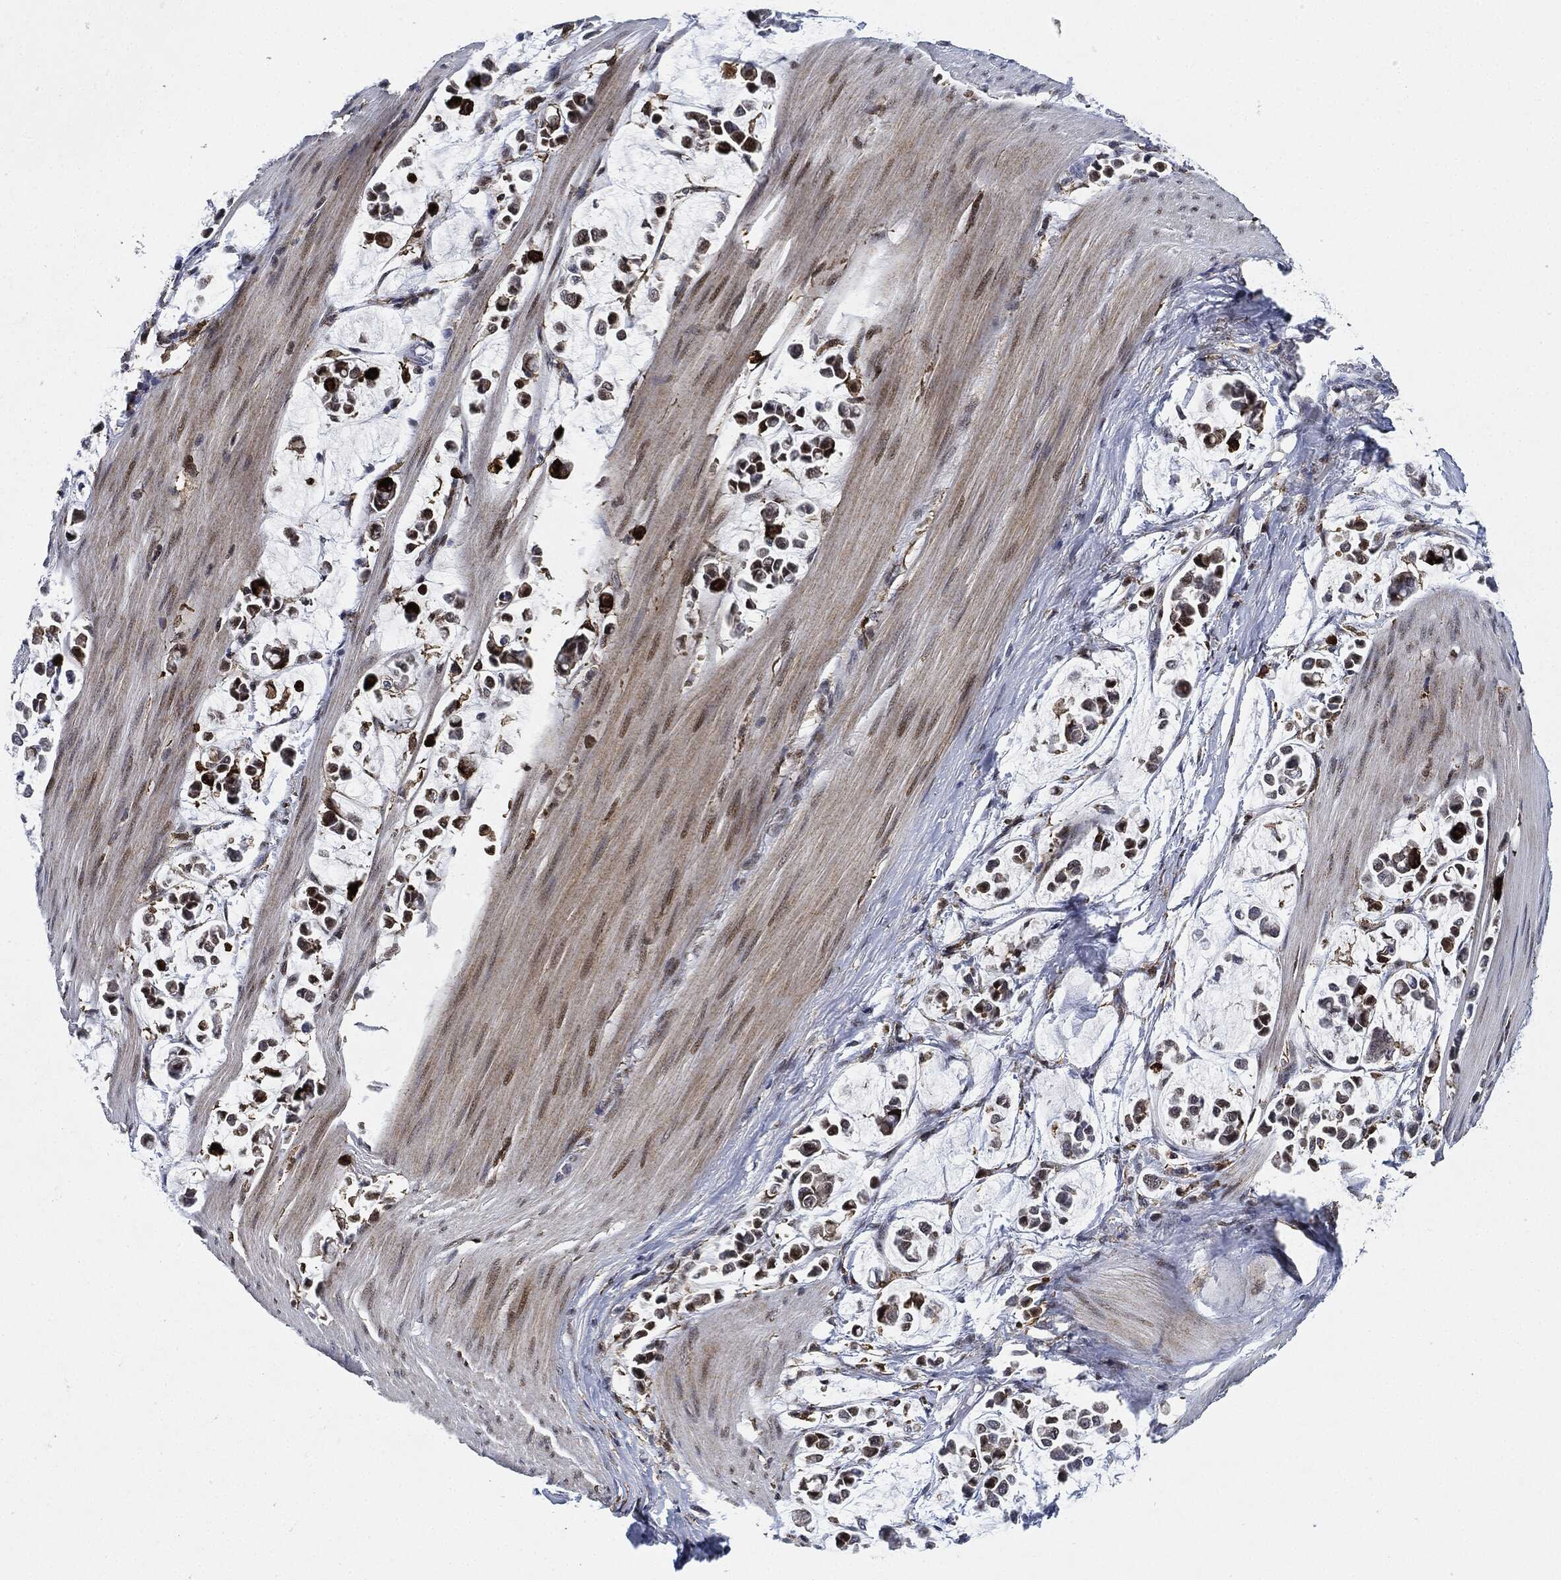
{"staining": {"intensity": "negative", "quantity": "none", "location": "none"}, "tissue": "stomach cancer", "cell_type": "Tumor cells", "image_type": "cancer", "snomed": [{"axis": "morphology", "description": "Adenocarcinoma, NOS"}, {"axis": "topography", "description": "Stomach"}], "caption": "A micrograph of human stomach cancer is negative for staining in tumor cells.", "gene": "NANOS3", "patient": {"sex": "male", "age": 82}}